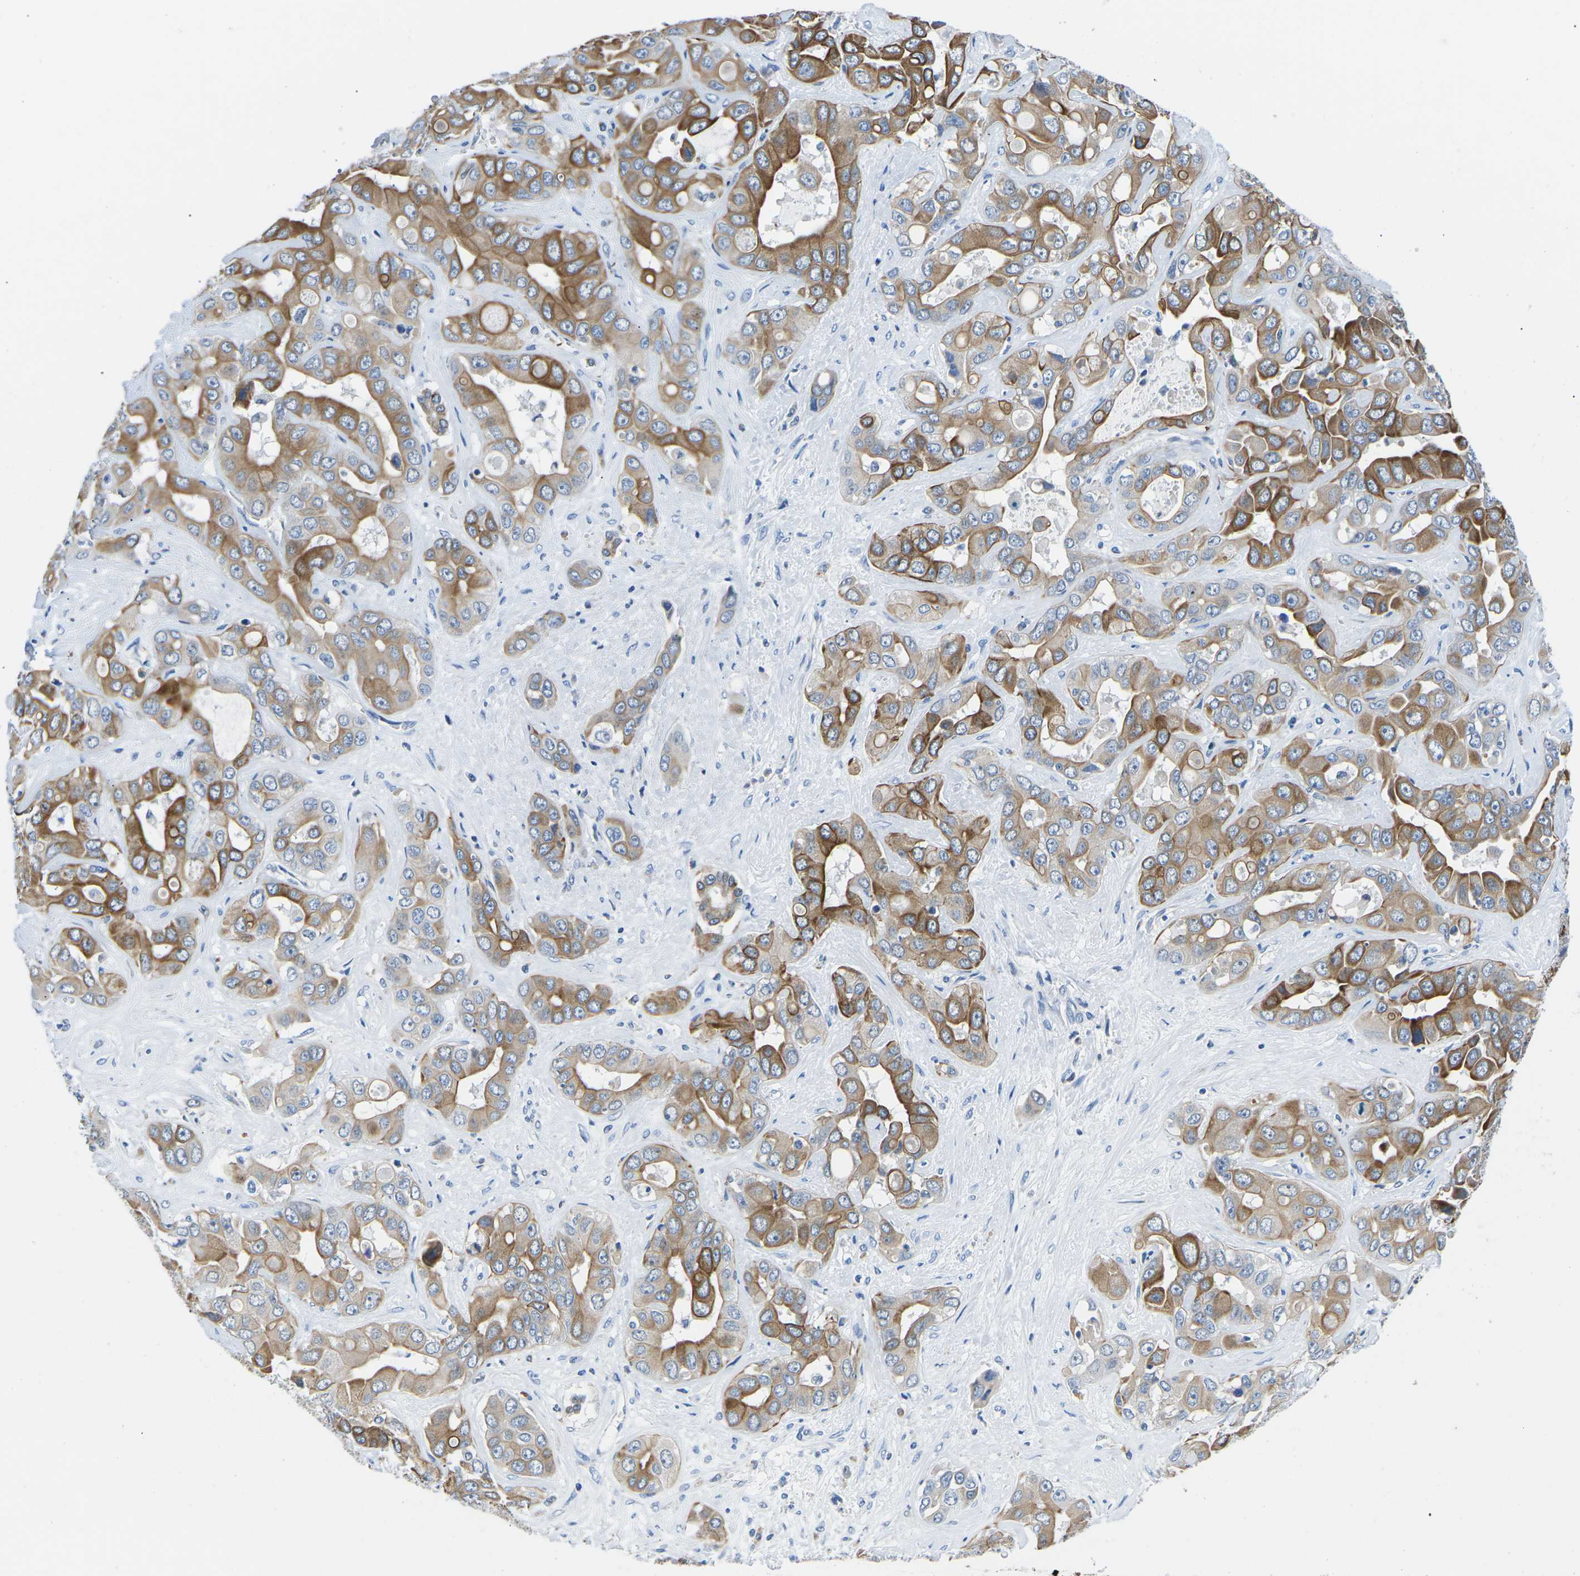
{"staining": {"intensity": "moderate", "quantity": ">75%", "location": "cytoplasmic/membranous"}, "tissue": "liver cancer", "cell_type": "Tumor cells", "image_type": "cancer", "snomed": [{"axis": "morphology", "description": "Cholangiocarcinoma"}, {"axis": "topography", "description": "Liver"}], "caption": "Tumor cells exhibit medium levels of moderate cytoplasmic/membranous positivity in approximately >75% of cells in human liver cancer (cholangiocarcinoma). The staining was performed using DAB, with brown indicating positive protein expression. Nuclei are stained blue with hematoxylin.", "gene": "TM6SF1", "patient": {"sex": "female", "age": 52}}